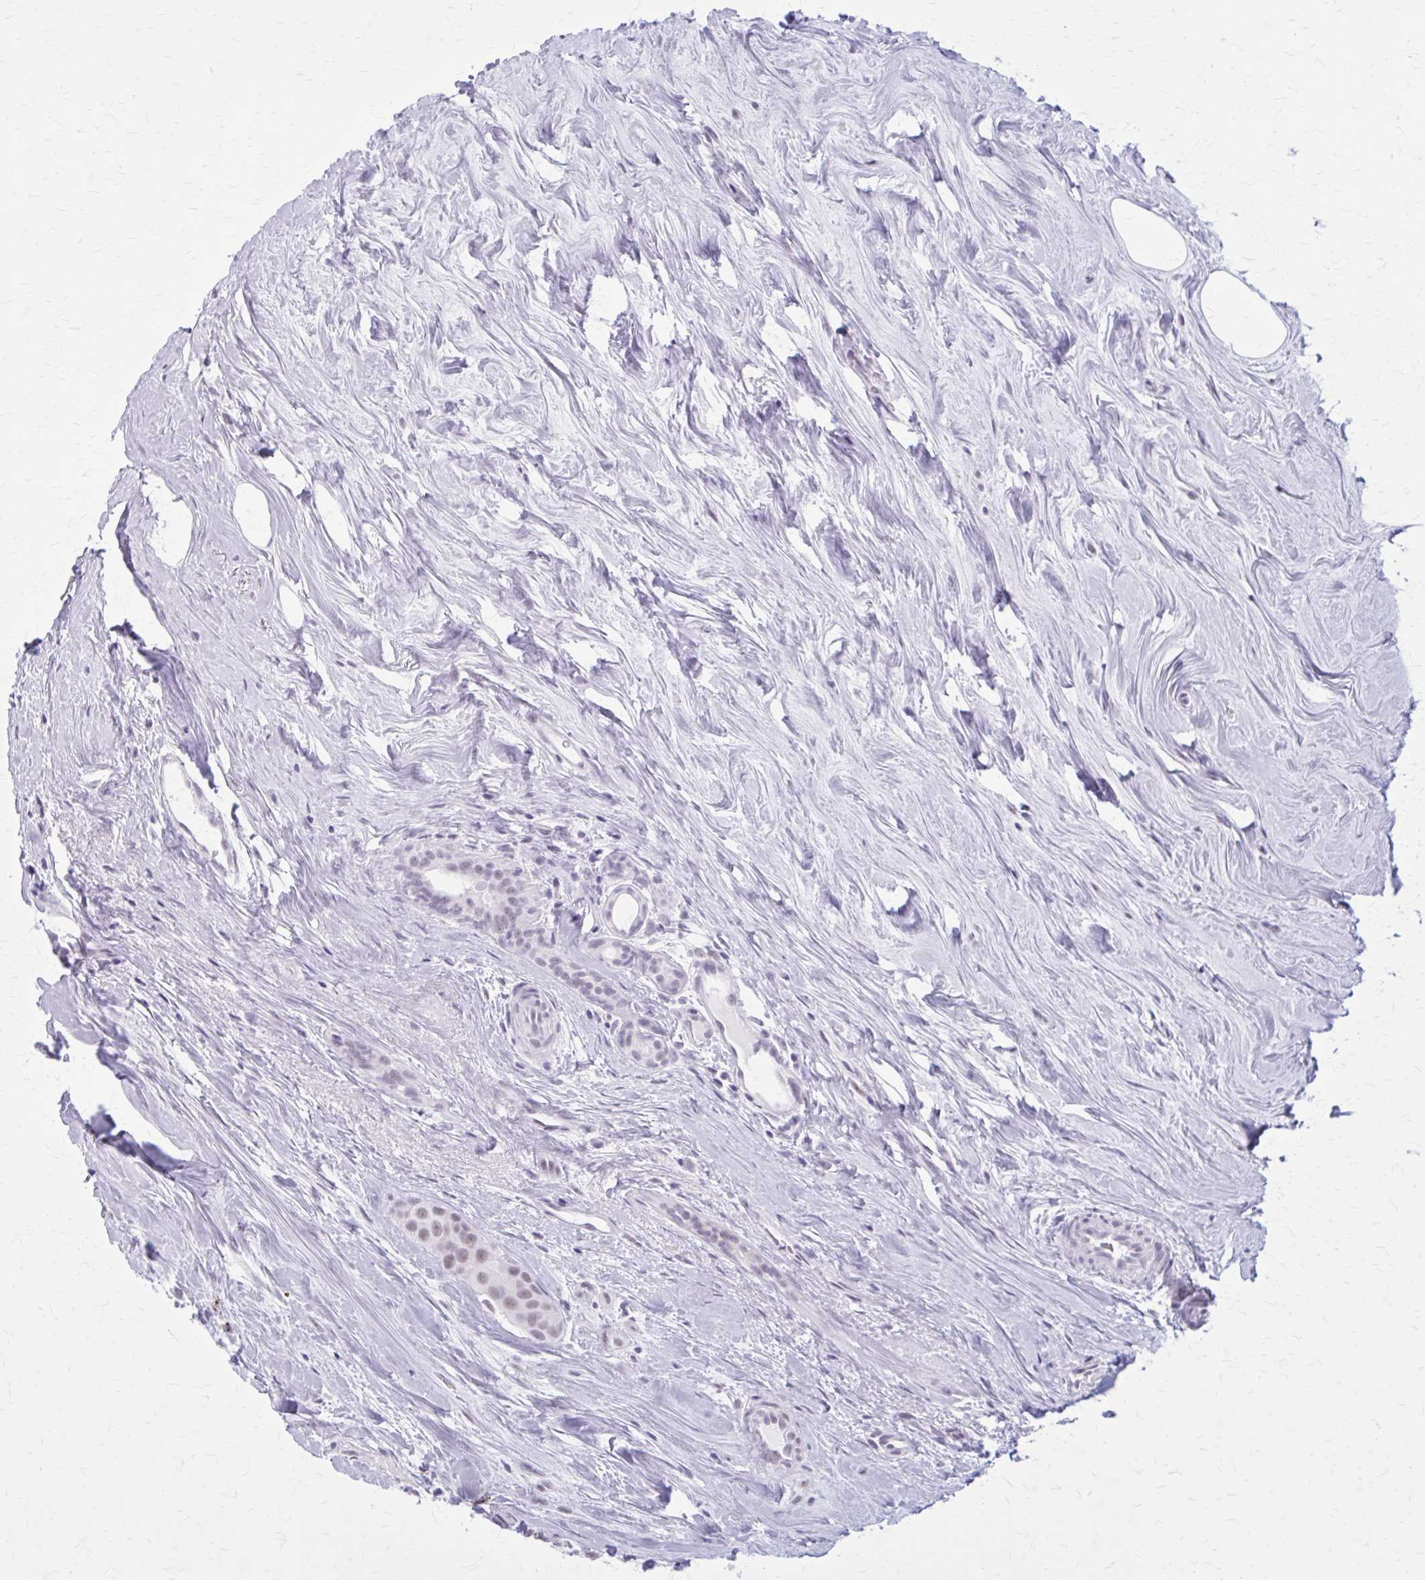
{"staining": {"intensity": "weak", "quantity": "<25%", "location": "nuclear"}, "tissue": "breast cancer", "cell_type": "Tumor cells", "image_type": "cancer", "snomed": [{"axis": "morphology", "description": "Duct carcinoma"}, {"axis": "topography", "description": "Breast"}], "caption": "IHC histopathology image of neoplastic tissue: breast cancer (infiltrating ductal carcinoma) stained with DAB demonstrates no significant protein expression in tumor cells.", "gene": "GAD1", "patient": {"sex": "female", "age": 70}}